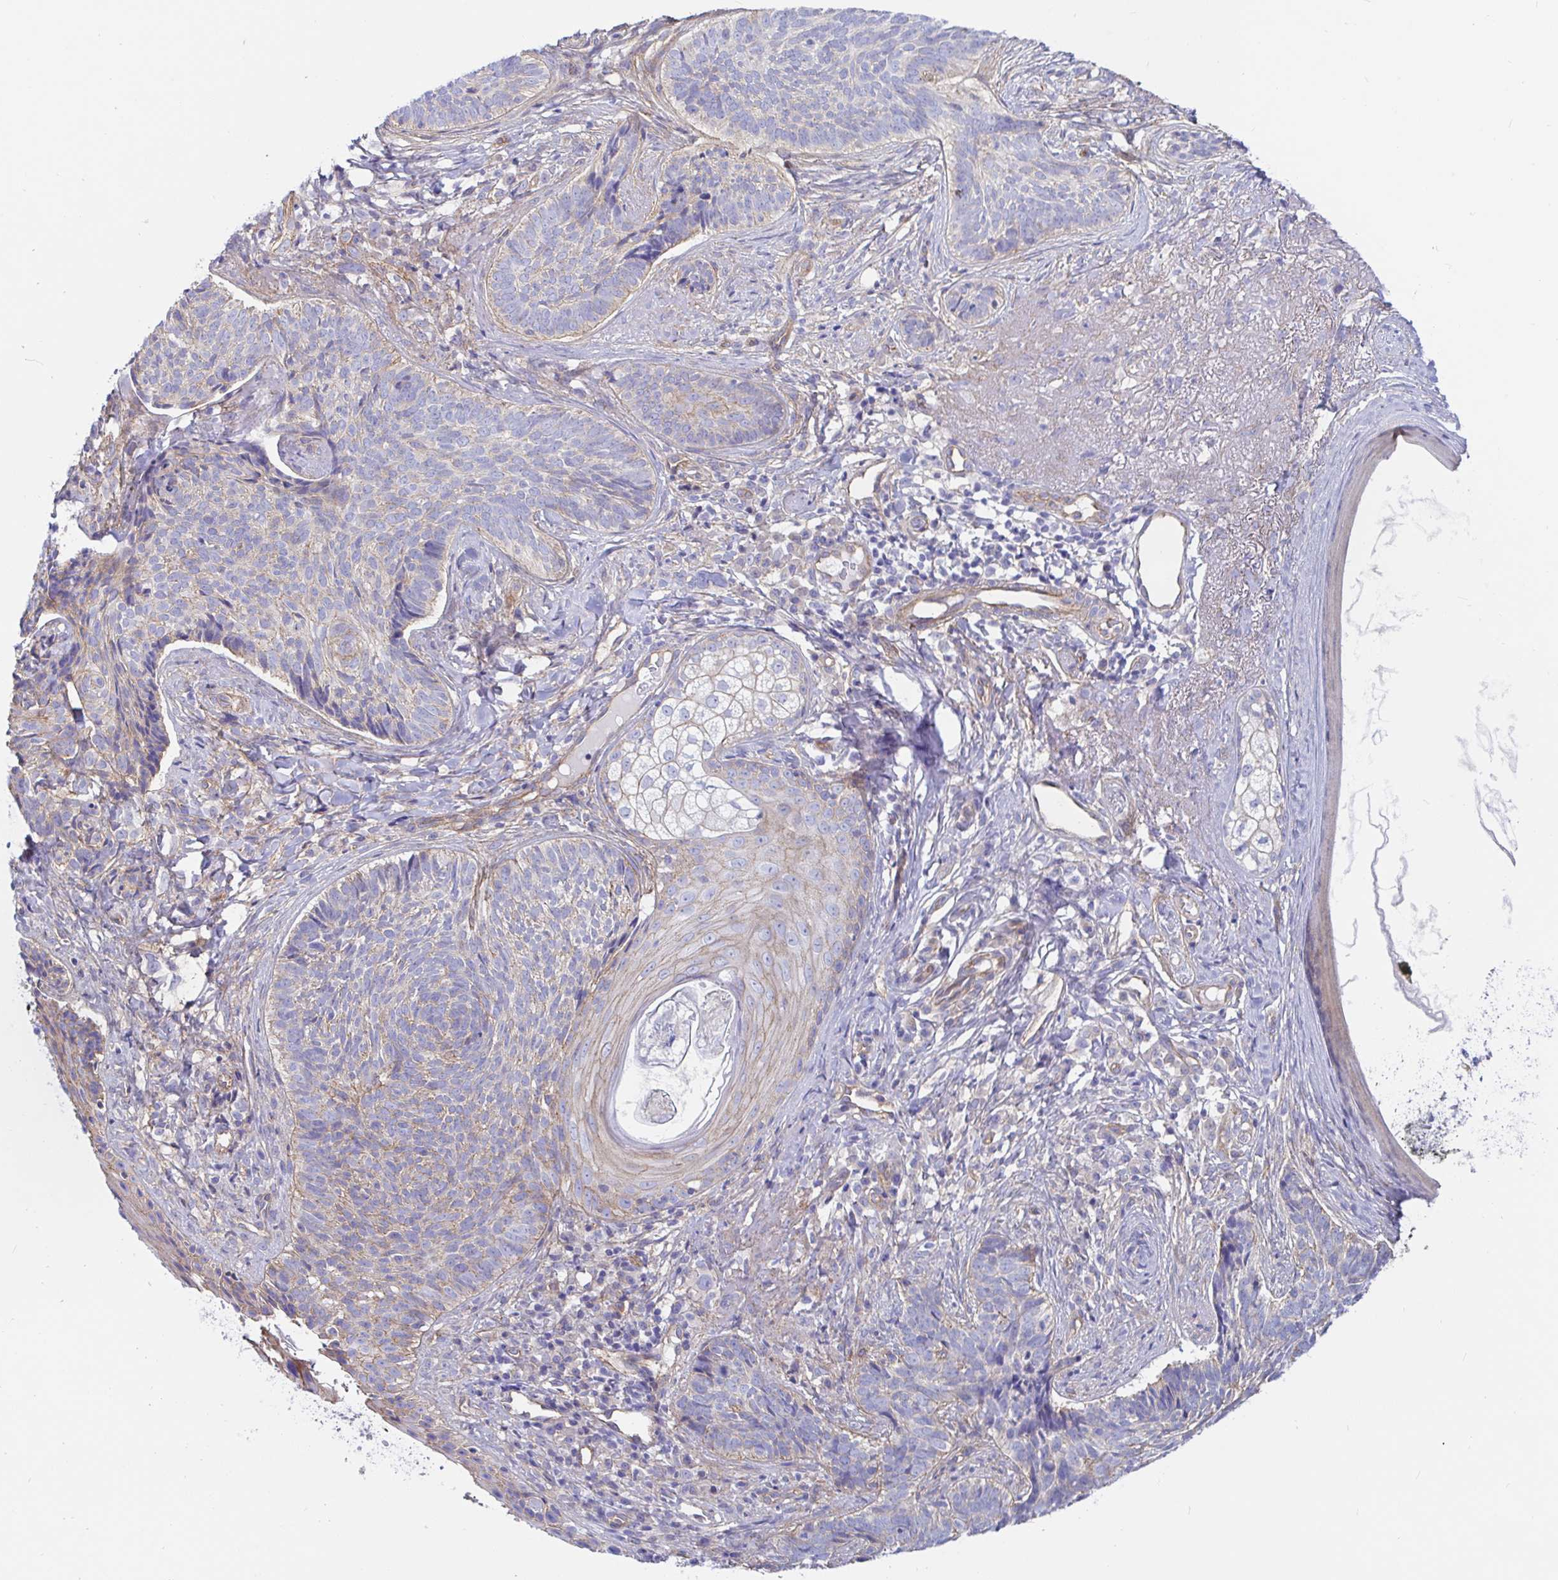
{"staining": {"intensity": "negative", "quantity": "none", "location": "none"}, "tissue": "skin cancer", "cell_type": "Tumor cells", "image_type": "cancer", "snomed": [{"axis": "morphology", "description": "Basal cell carcinoma"}, {"axis": "topography", "description": "Skin"}], "caption": "DAB immunohistochemical staining of skin cancer demonstrates no significant expression in tumor cells.", "gene": "ARL4D", "patient": {"sex": "female", "age": 74}}